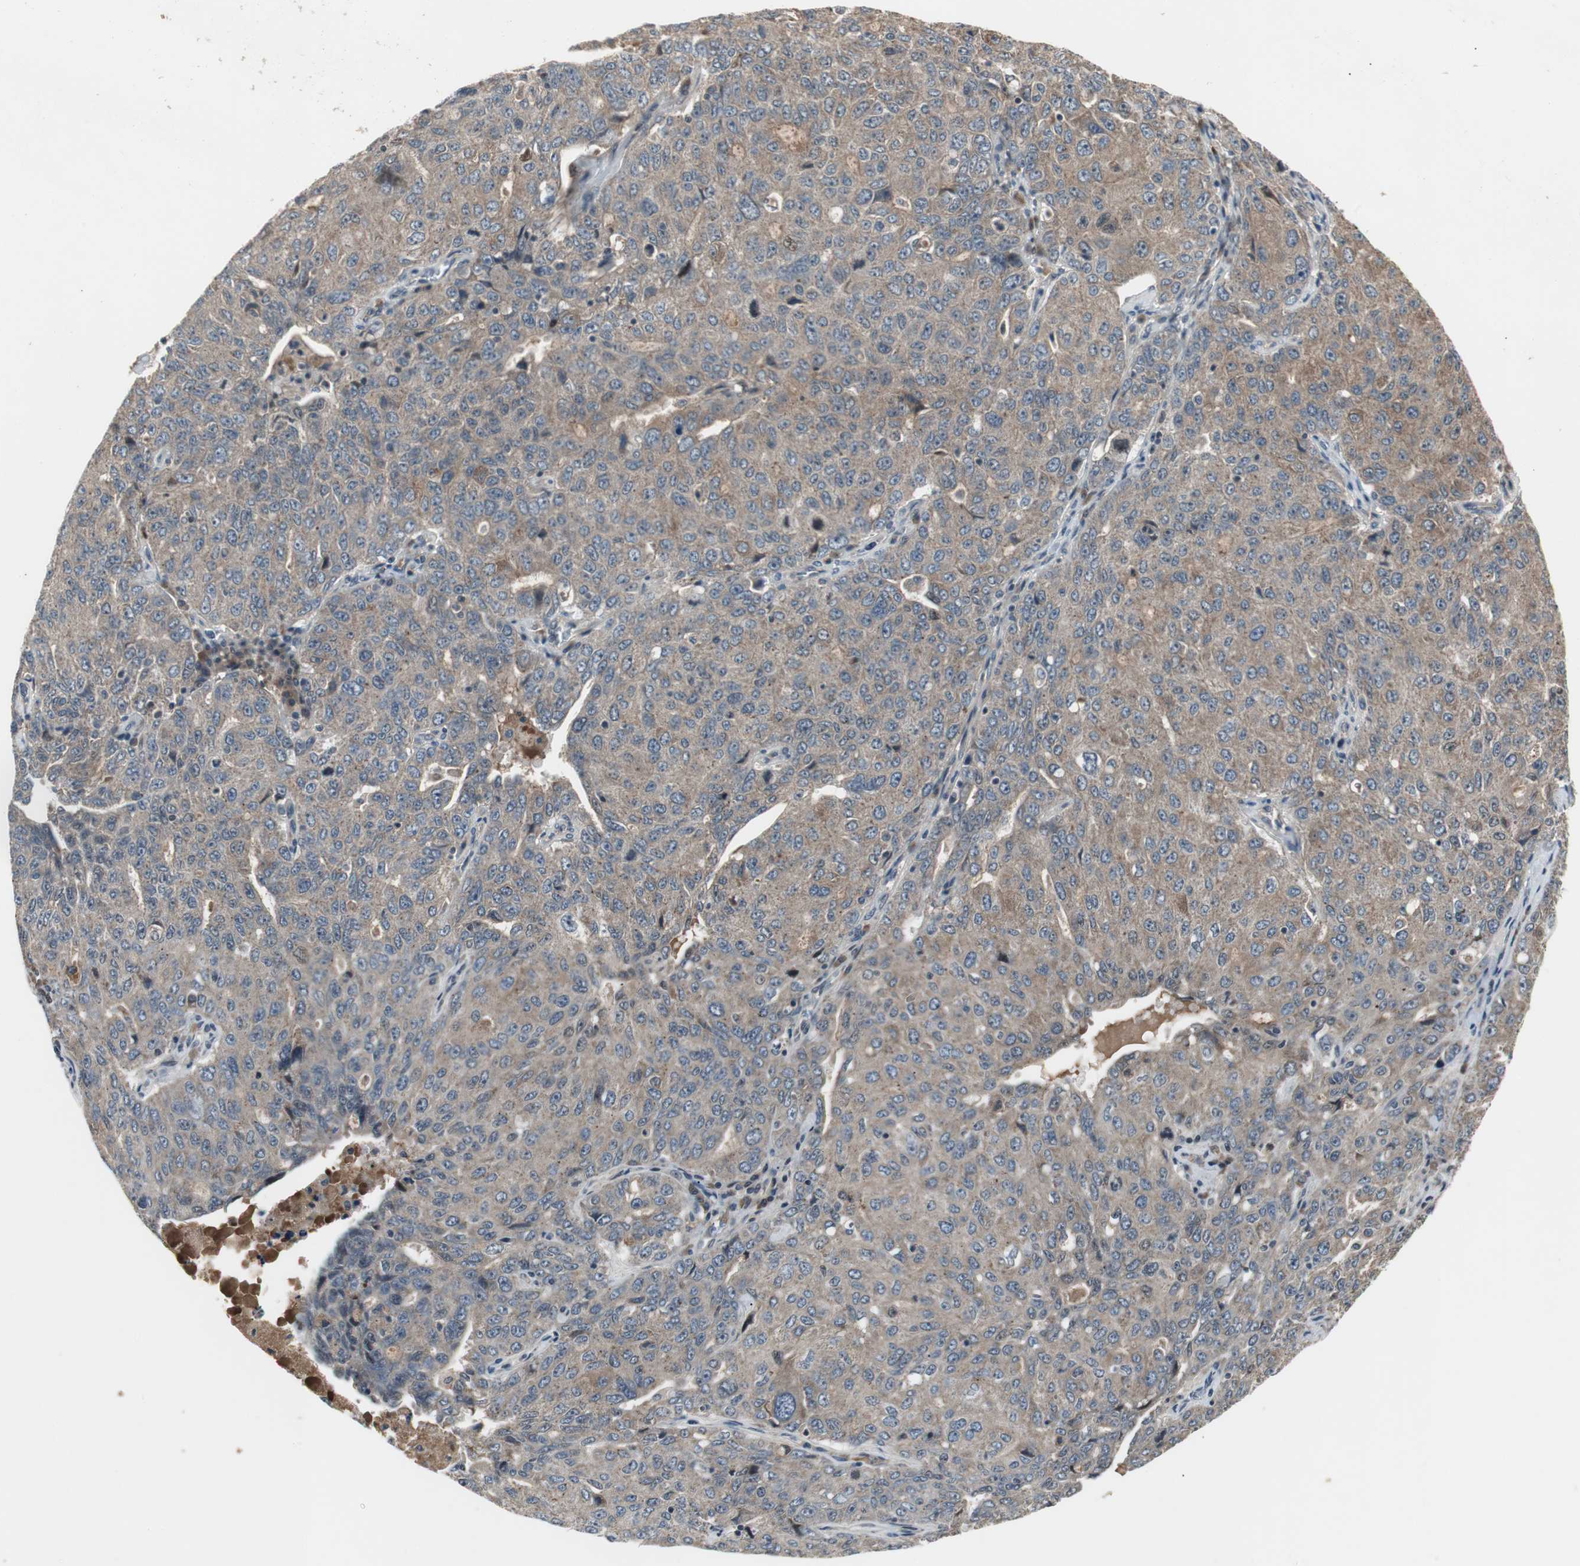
{"staining": {"intensity": "moderate", "quantity": ">75%", "location": "cytoplasmic/membranous"}, "tissue": "ovarian cancer", "cell_type": "Tumor cells", "image_type": "cancer", "snomed": [{"axis": "morphology", "description": "Carcinoma, endometroid"}, {"axis": "topography", "description": "Ovary"}], "caption": "This micrograph shows immunohistochemistry (IHC) staining of human ovarian cancer (endometroid carcinoma), with medium moderate cytoplasmic/membranous staining in approximately >75% of tumor cells.", "gene": "ZMPSTE24", "patient": {"sex": "female", "age": 62}}